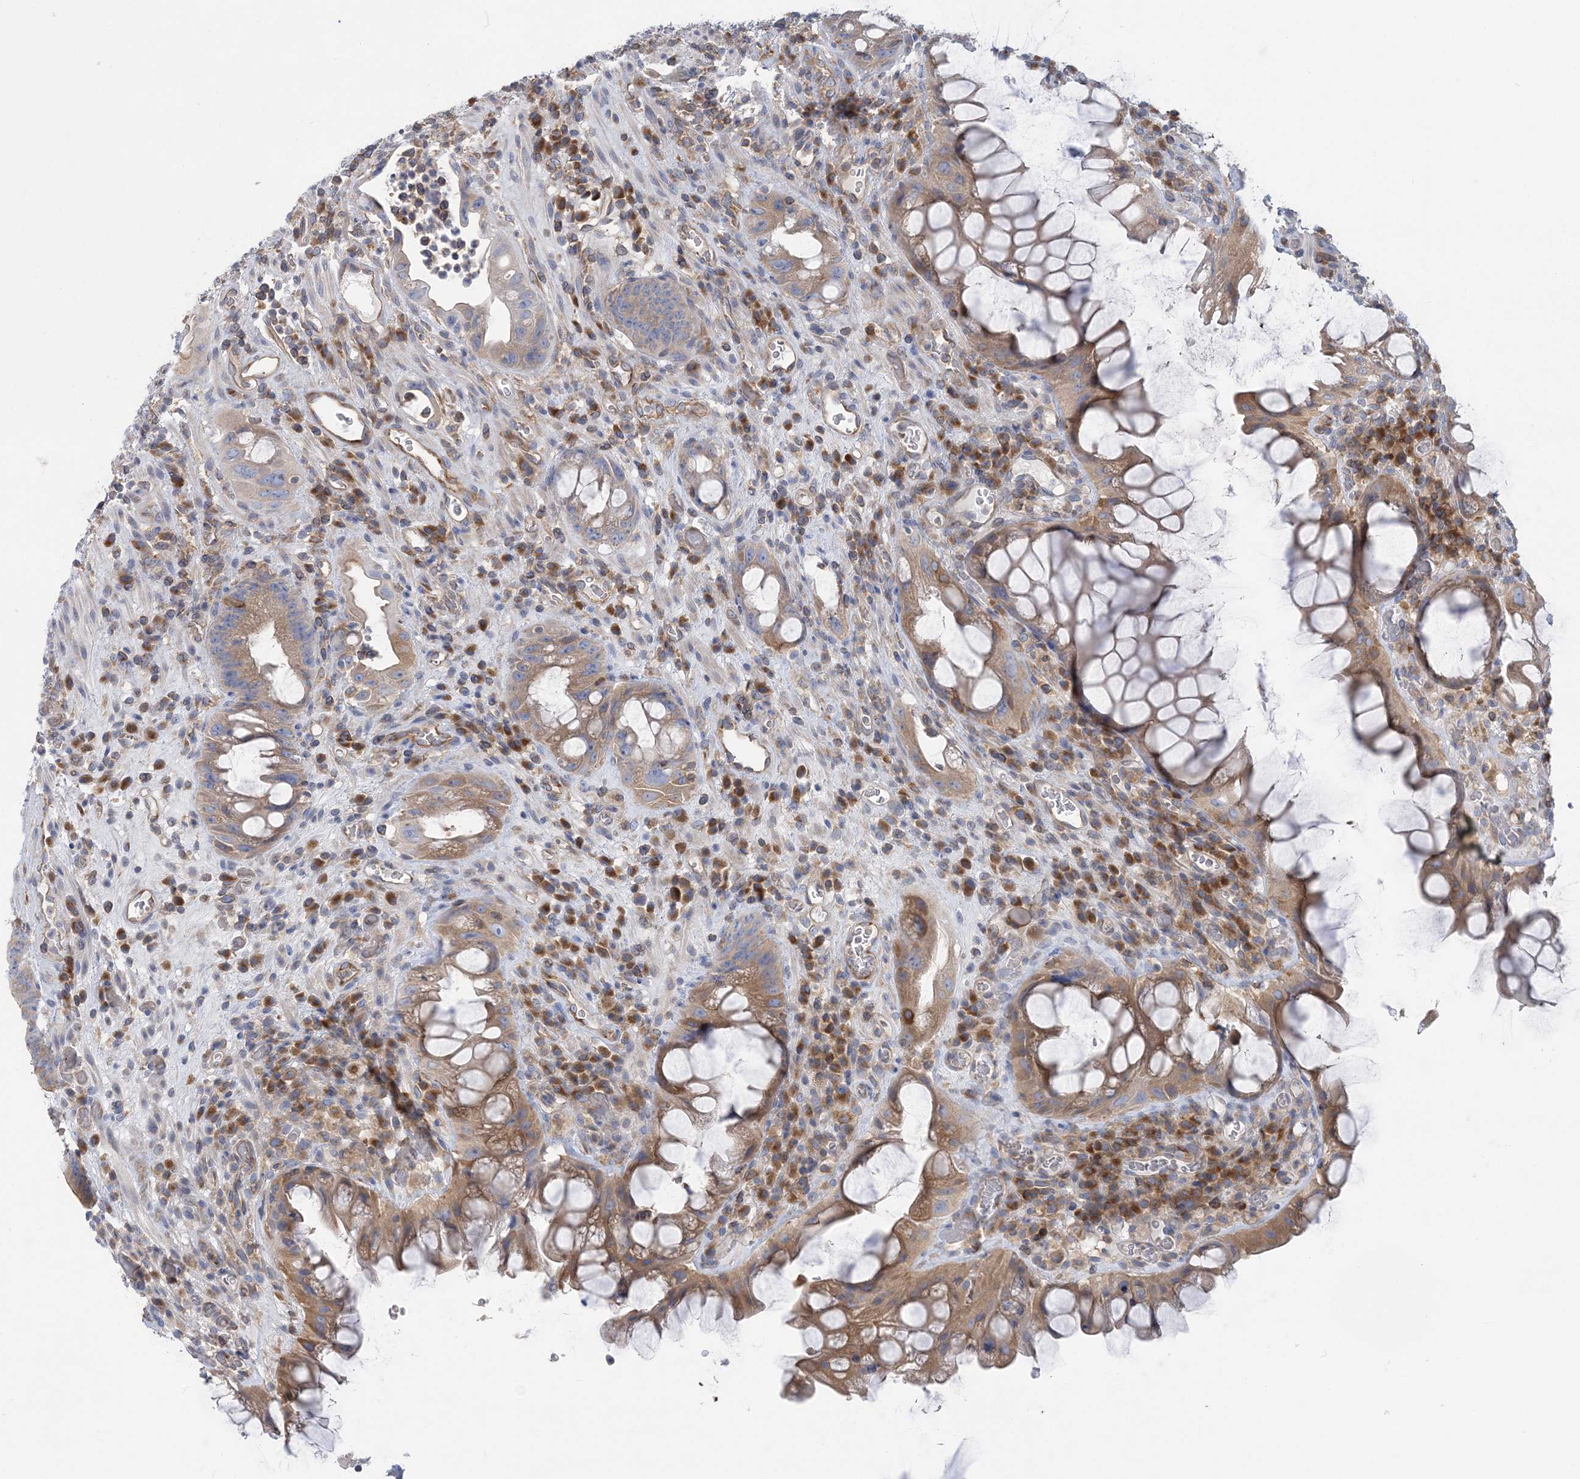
{"staining": {"intensity": "moderate", "quantity": "25%-75%", "location": "cytoplasmic/membranous"}, "tissue": "colorectal cancer", "cell_type": "Tumor cells", "image_type": "cancer", "snomed": [{"axis": "morphology", "description": "Adenocarcinoma, NOS"}, {"axis": "topography", "description": "Rectum"}], "caption": "An image of colorectal adenocarcinoma stained for a protein reveals moderate cytoplasmic/membranous brown staining in tumor cells.", "gene": "FAM114A2", "patient": {"sex": "male", "age": 59}}